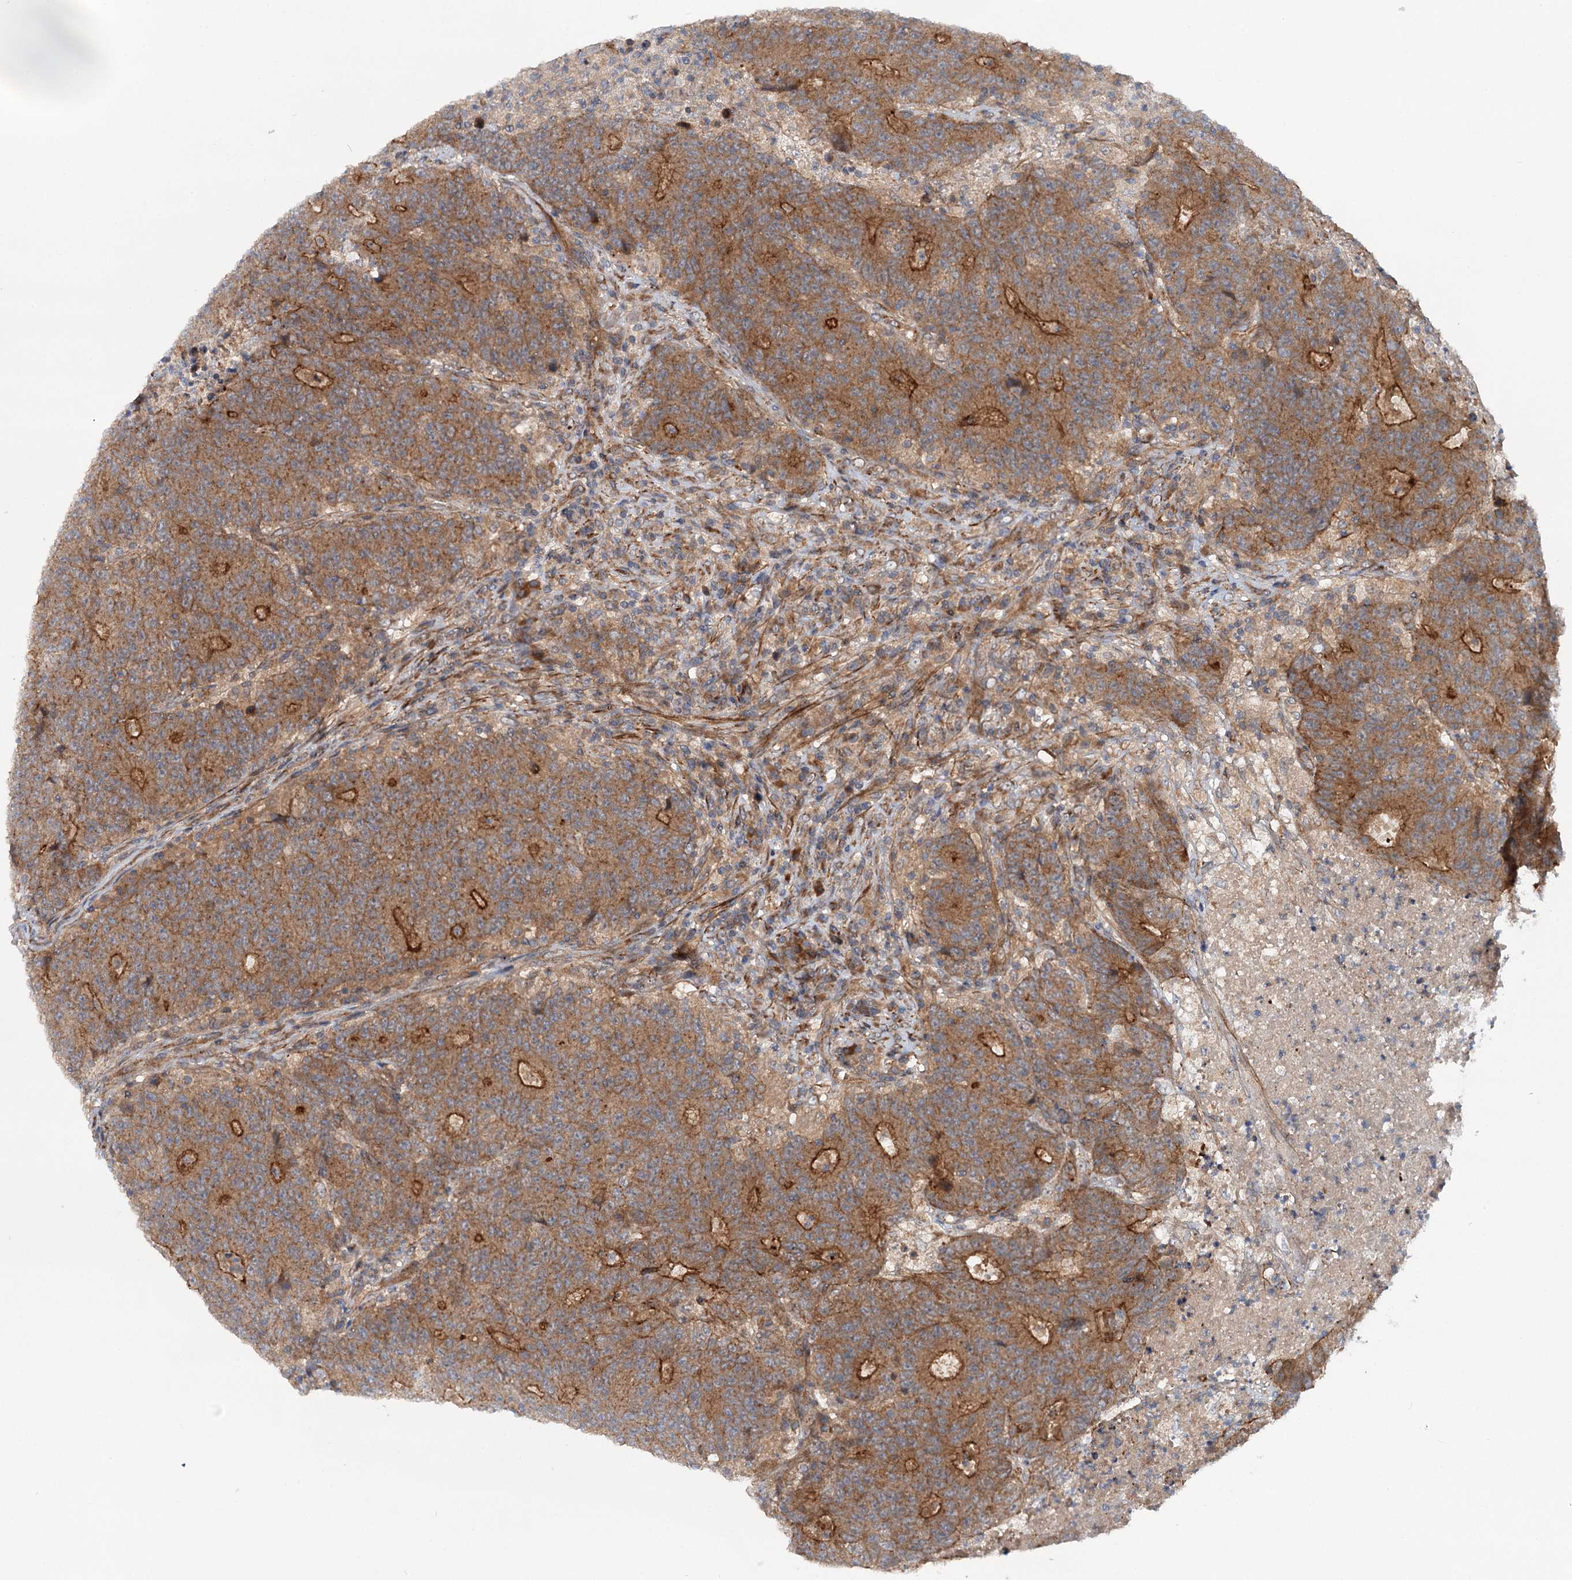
{"staining": {"intensity": "strong", "quantity": "25%-75%", "location": "cytoplasmic/membranous"}, "tissue": "colorectal cancer", "cell_type": "Tumor cells", "image_type": "cancer", "snomed": [{"axis": "morphology", "description": "Adenocarcinoma, NOS"}, {"axis": "topography", "description": "Colon"}], "caption": "A high-resolution image shows immunohistochemistry staining of adenocarcinoma (colorectal), which displays strong cytoplasmic/membranous expression in about 25%-75% of tumor cells. (Brightfield microscopy of DAB IHC at high magnification).", "gene": "ADGRG4", "patient": {"sex": "female", "age": 75}}